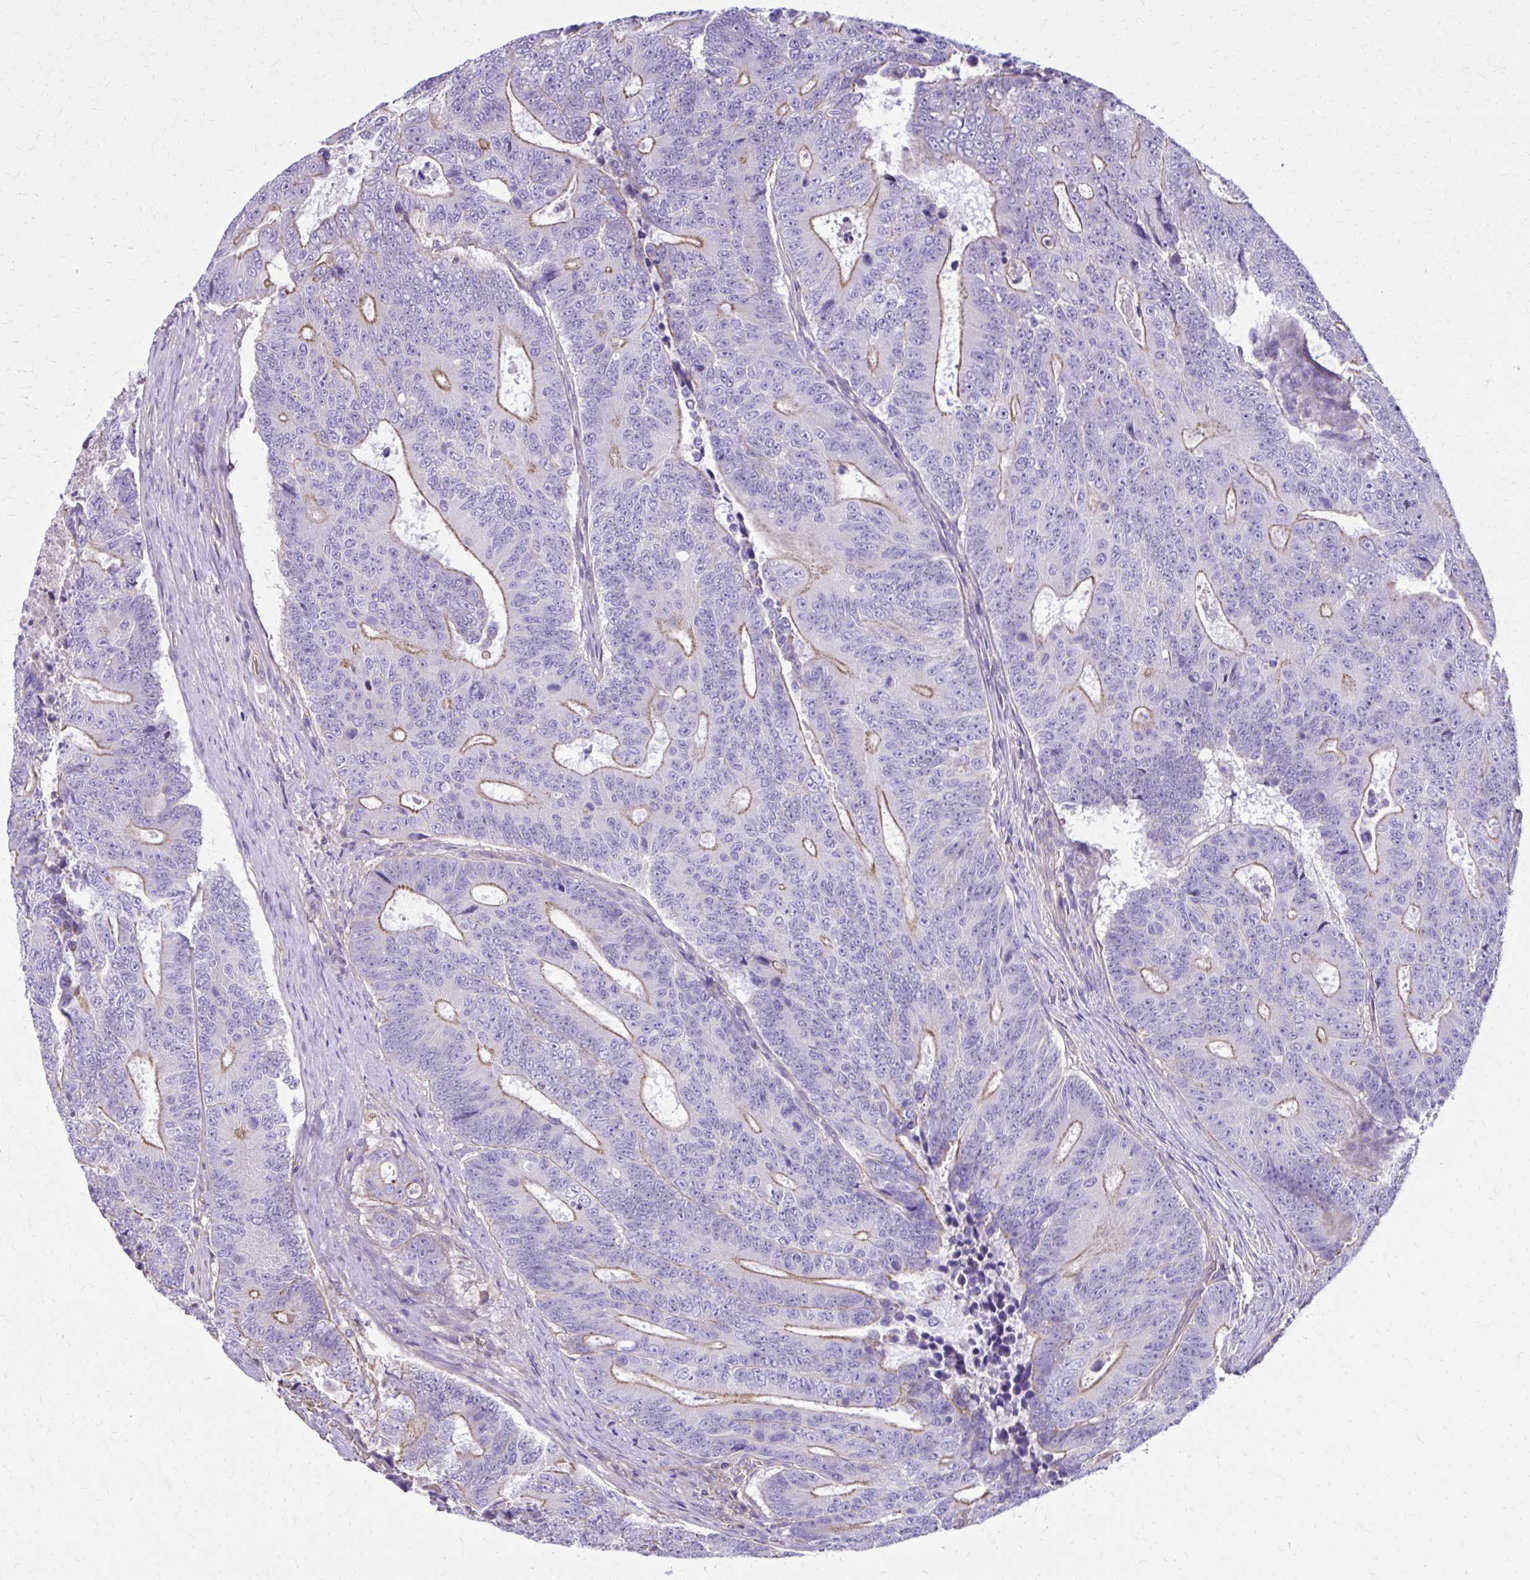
{"staining": {"intensity": "moderate", "quantity": "25%-75%", "location": "cytoplasmic/membranous"}, "tissue": "colorectal cancer", "cell_type": "Tumor cells", "image_type": "cancer", "snomed": [{"axis": "morphology", "description": "Adenocarcinoma, NOS"}, {"axis": "topography", "description": "Colon"}], "caption": "Immunohistochemistry (IHC) photomicrograph of human colorectal adenocarcinoma stained for a protein (brown), which demonstrates medium levels of moderate cytoplasmic/membranous positivity in approximately 25%-75% of tumor cells.", "gene": "RUNDC3B", "patient": {"sex": "female", "age": 48}}